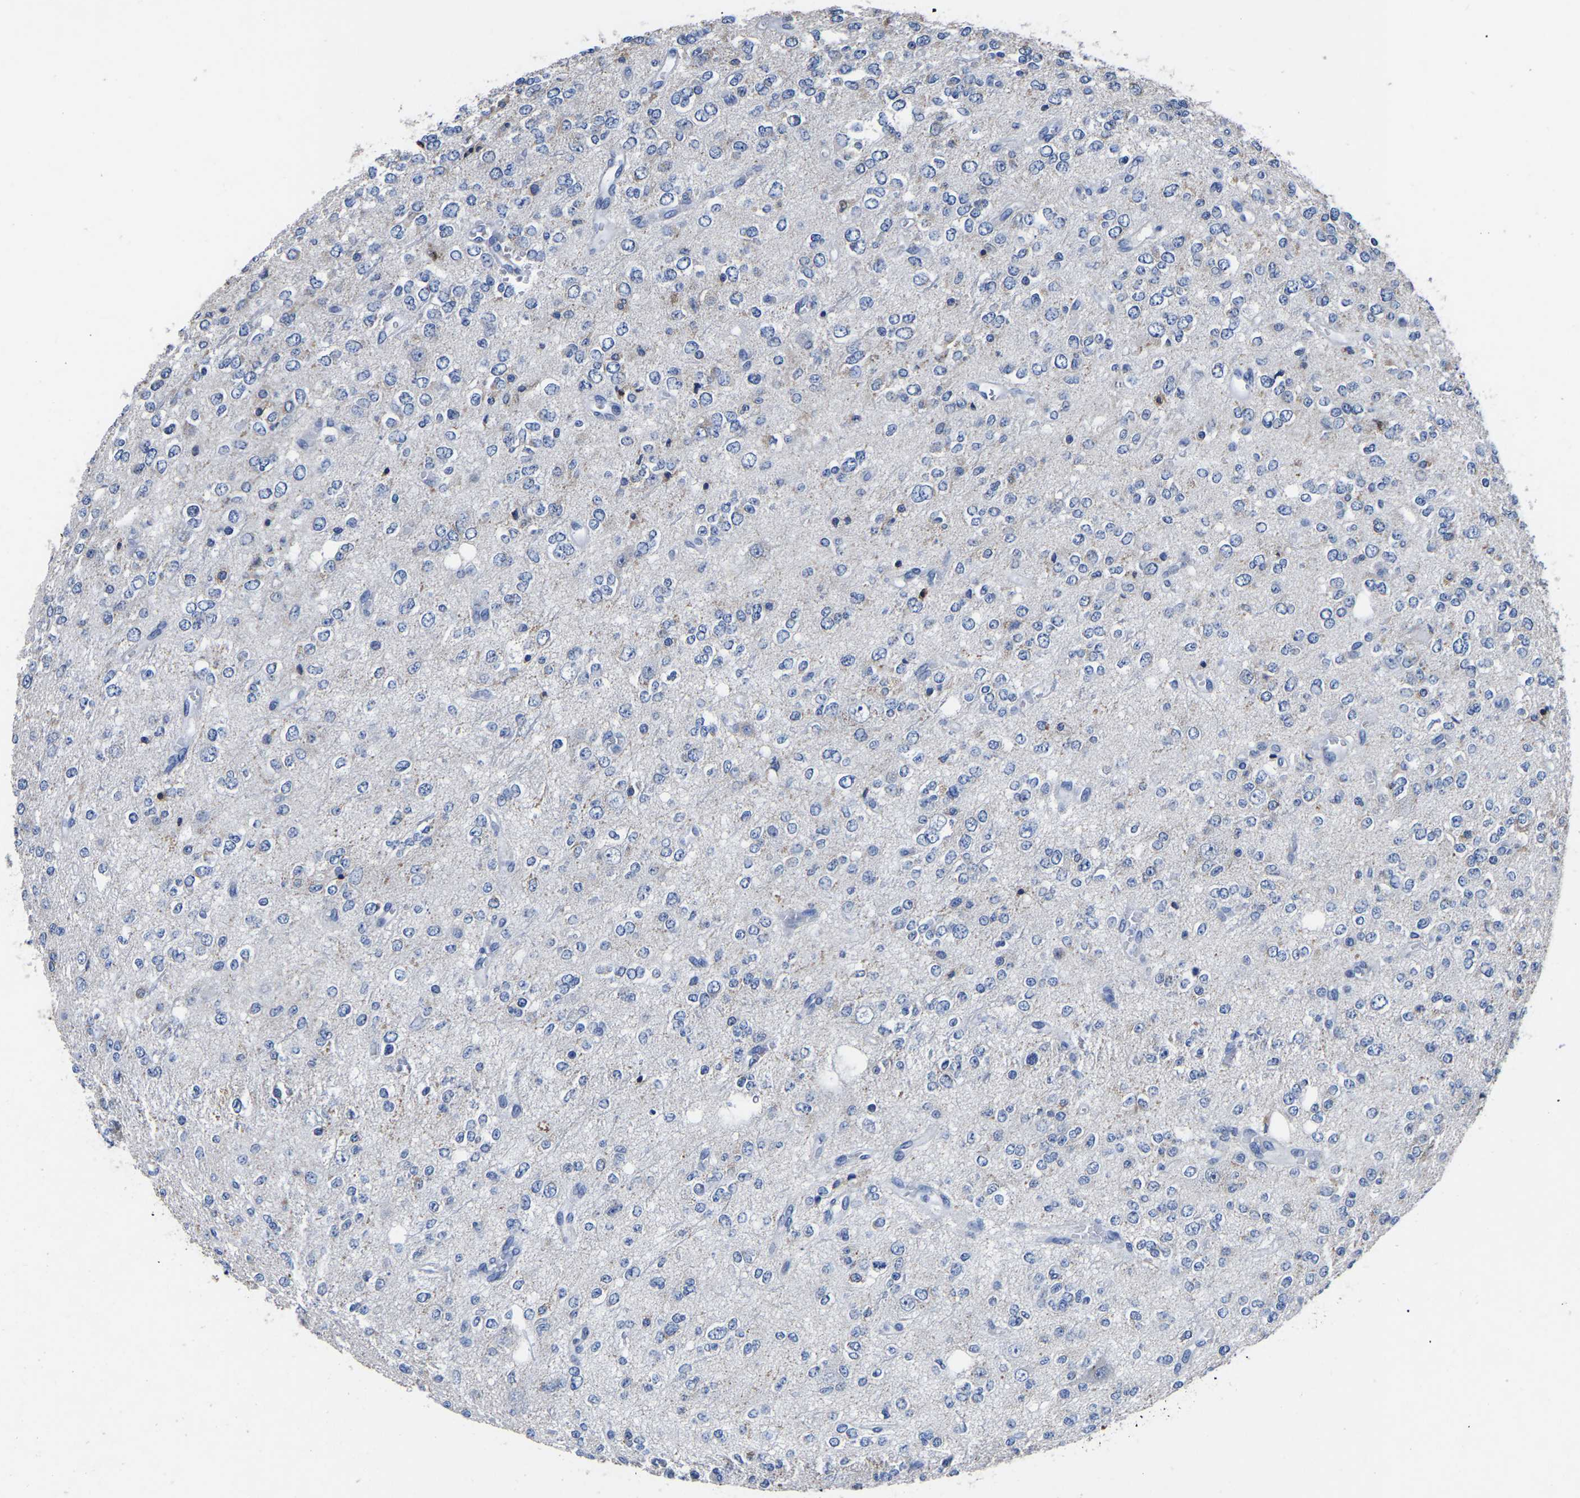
{"staining": {"intensity": "moderate", "quantity": "<25%", "location": "cytoplasmic/membranous"}, "tissue": "glioma", "cell_type": "Tumor cells", "image_type": "cancer", "snomed": [{"axis": "morphology", "description": "Glioma, malignant, Low grade"}, {"axis": "topography", "description": "Brain"}], "caption": "Immunohistochemical staining of glioma shows low levels of moderate cytoplasmic/membranous protein staining in about <25% of tumor cells. (DAB IHC with brightfield microscopy, high magnification).", "gene": "FGD5", "patient": {"sex": "male", "age": 38}}